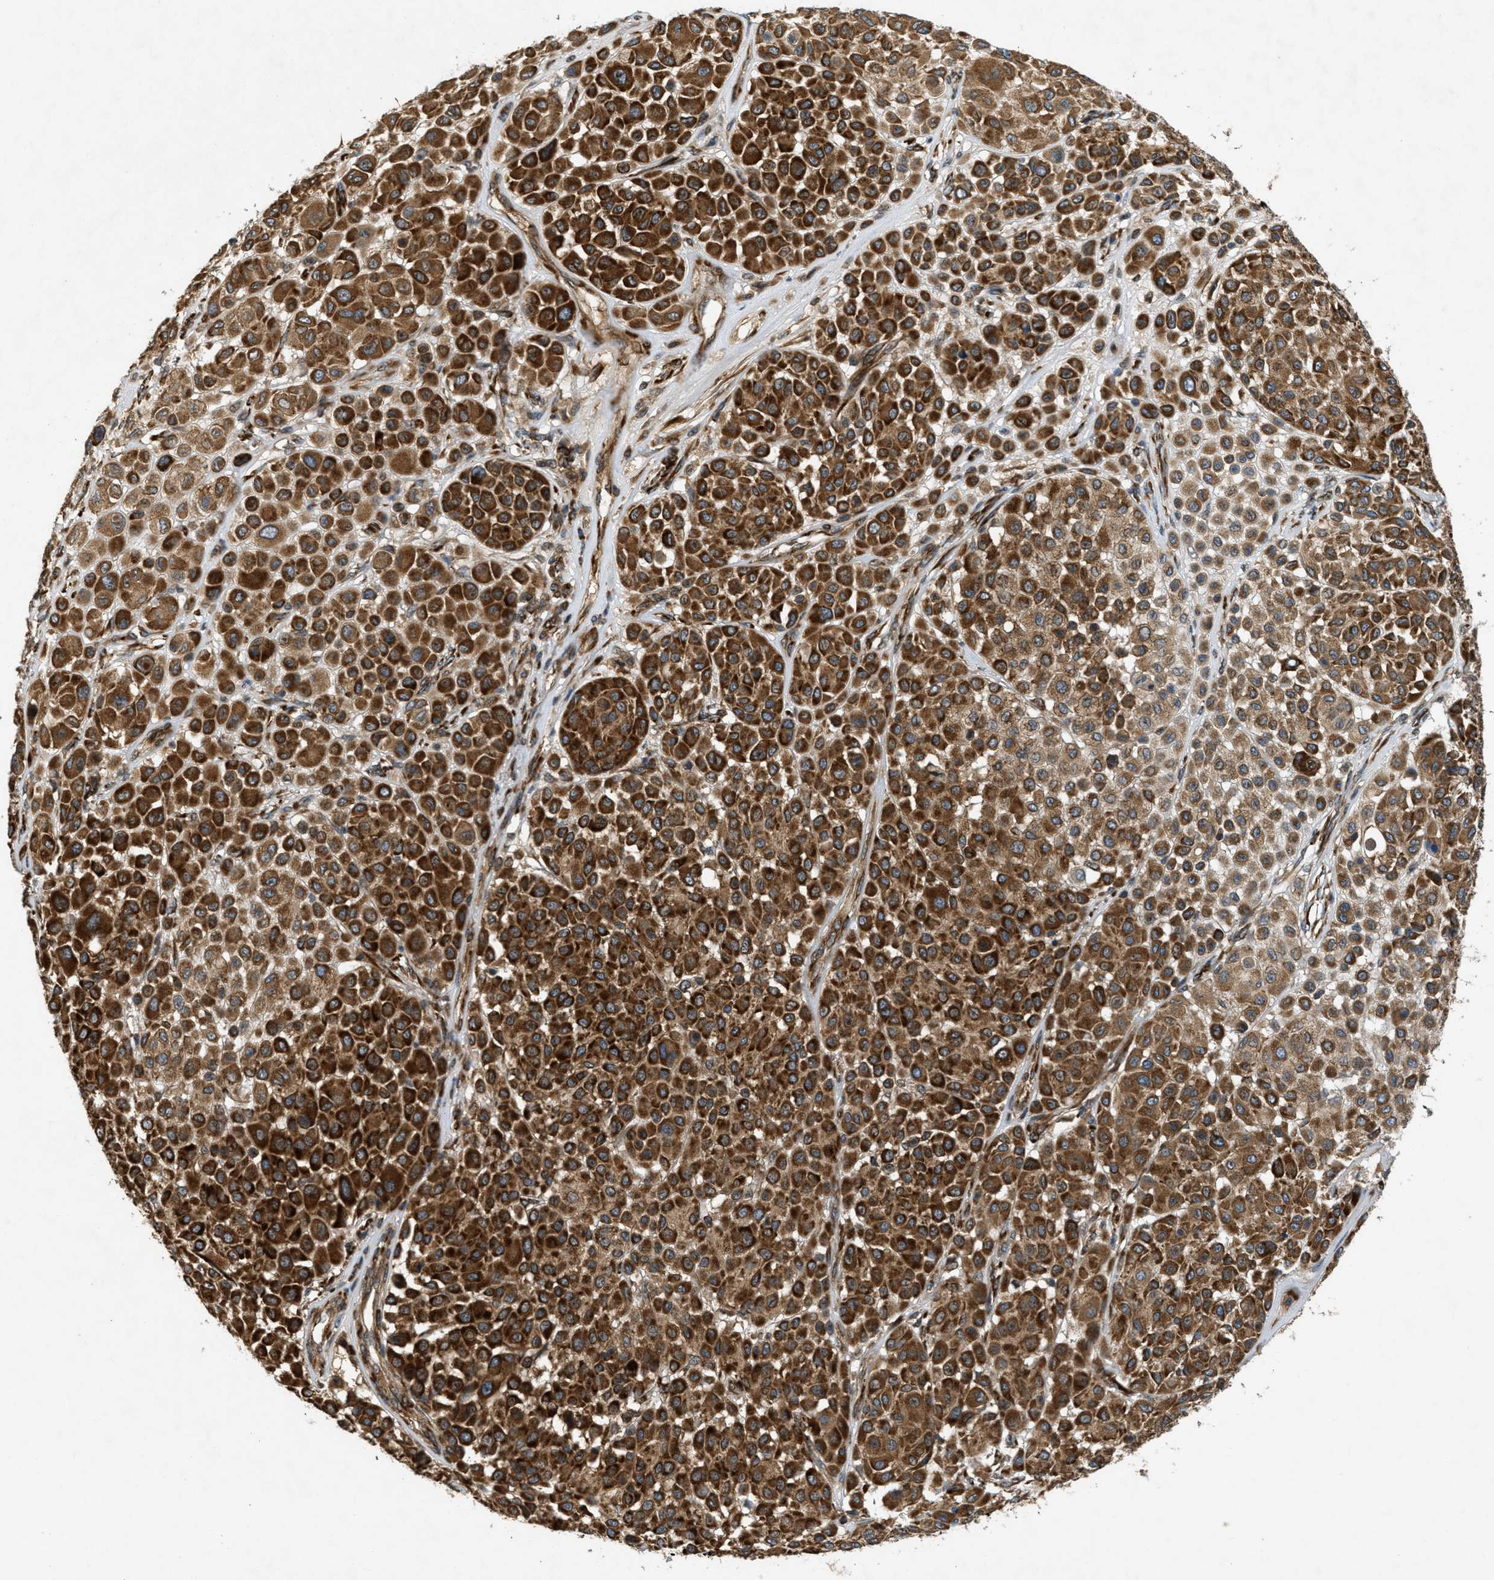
{"staining": {"intensity": "strong", "quantity": ">75%", "location": "cytoplasmic/membranous"}, "tissue": "melanoma", "cell_type": "Tumor cells", "image_type": "cancer", "snomed": [{"axis": "morphology", "description": "Malignant melanoma, Metastatic site"}, {"axis": "topography", "description": "Soft tissue"}], "caption": "The image displays staining of malignant melanoma (metastatic site), revealing strong cytoplasmic/membranous protein staining (brown color) within tumor cells. (DAB IHC with brightfield microscopy, high magnification).", "gene": "PCDH18", "patient": {"sex": "male", "age": 41}}